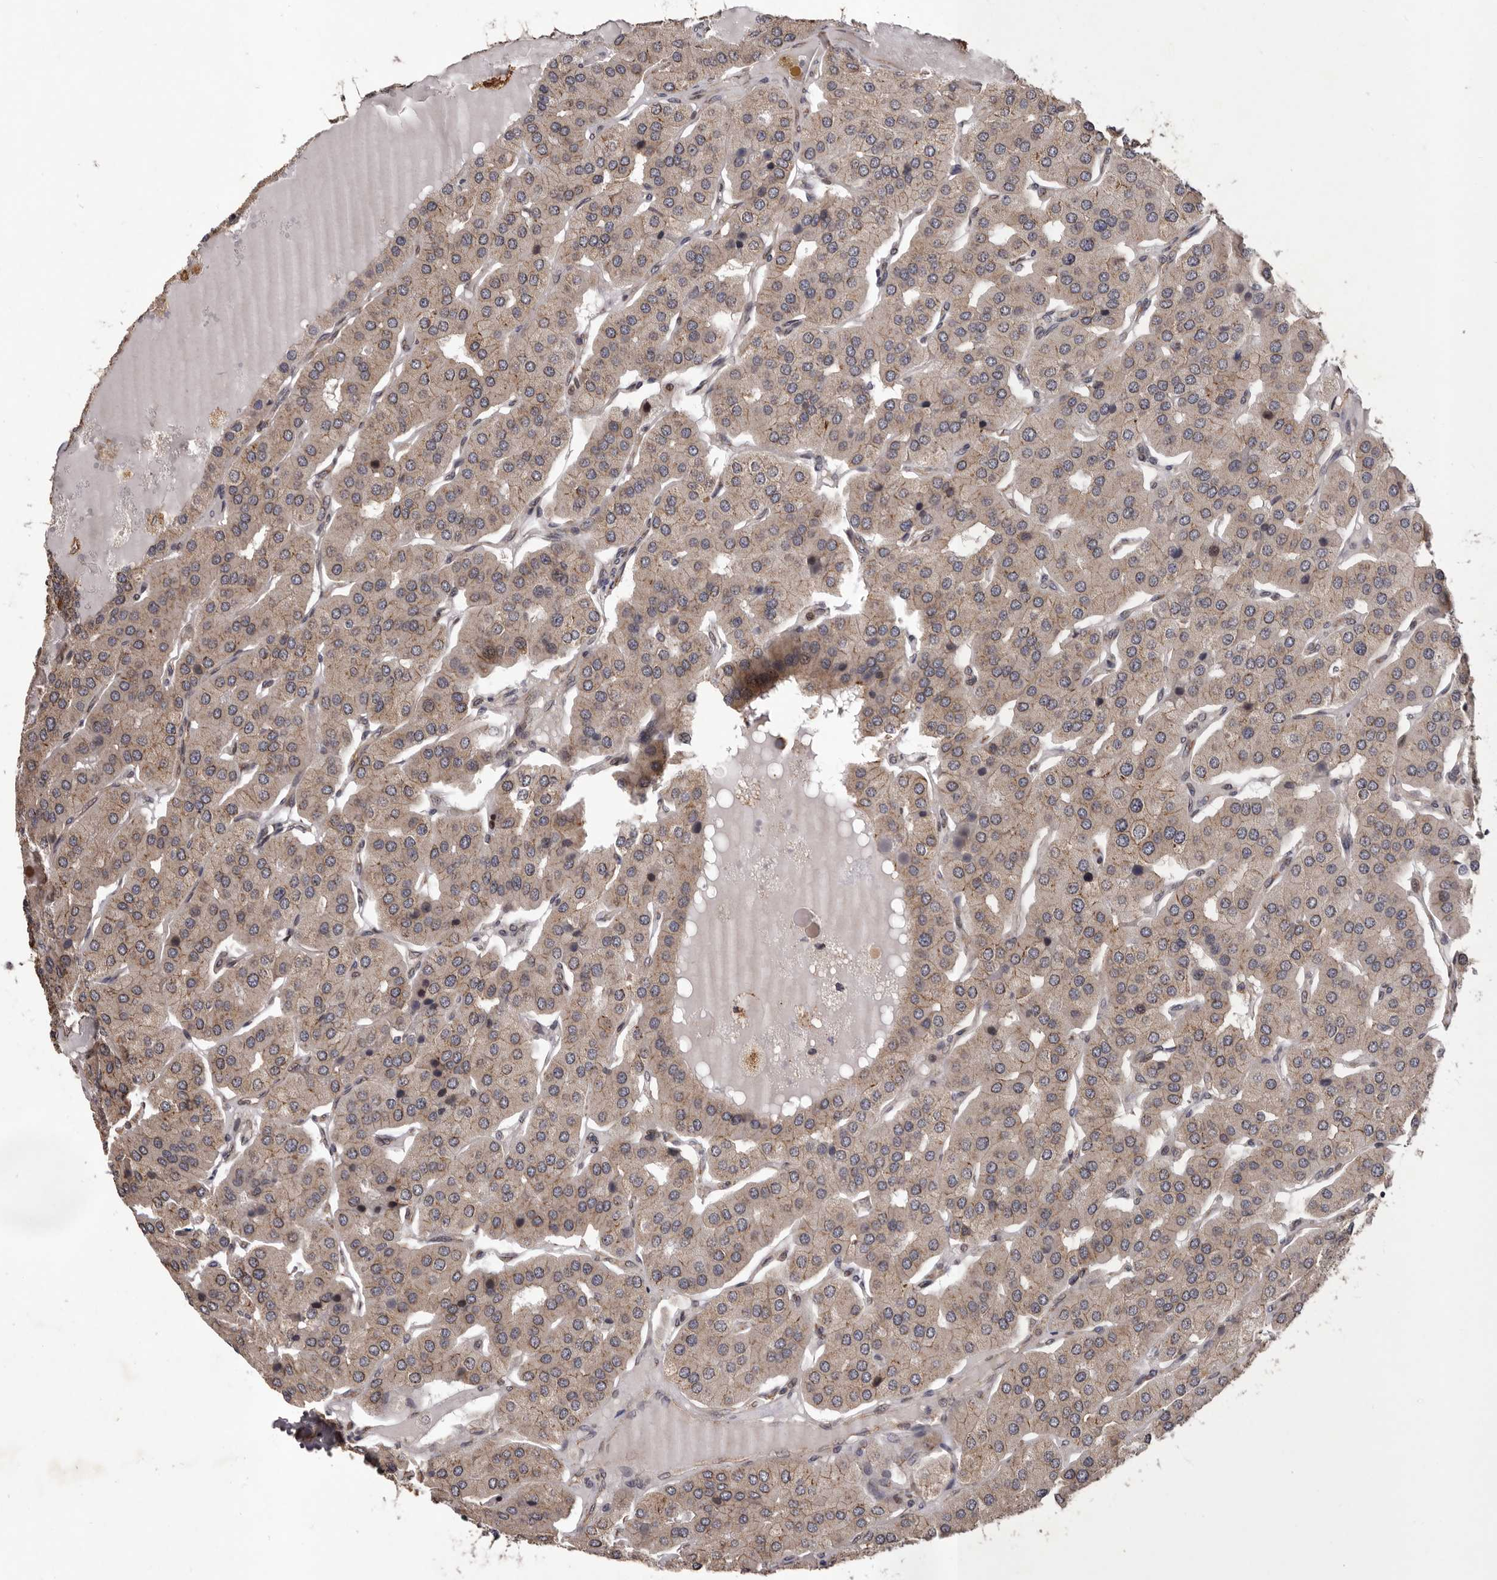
{"staining": {"intensity": "weak", "quantity": "25%-75%", "location": "cytoplasmic/membranous"}, "tissue": "parathyroid gland", "cell_type": "Glandular cells", "image_type": "normal", "snomed": [{"axis": "morphology", "description": "Normal tissue, NOS"}, {"axis": "morphology", "description": "Adenoma, NOS"}, {"axis": "topography", "description": "Parathyroid gland"}], "caption": "High-magnification brightfield microscopy of benign parathyroid gland stained with DAB (3,3'-diaminobenzidine) (brown) and counterstained with hematoxylin (blue). glandular cells exhibit weak cytoplasmic/membranous expression is identified in about25%-75% of cells.", "gene": "GADD45B", "patient": {"sex": "female", "age": 86}}